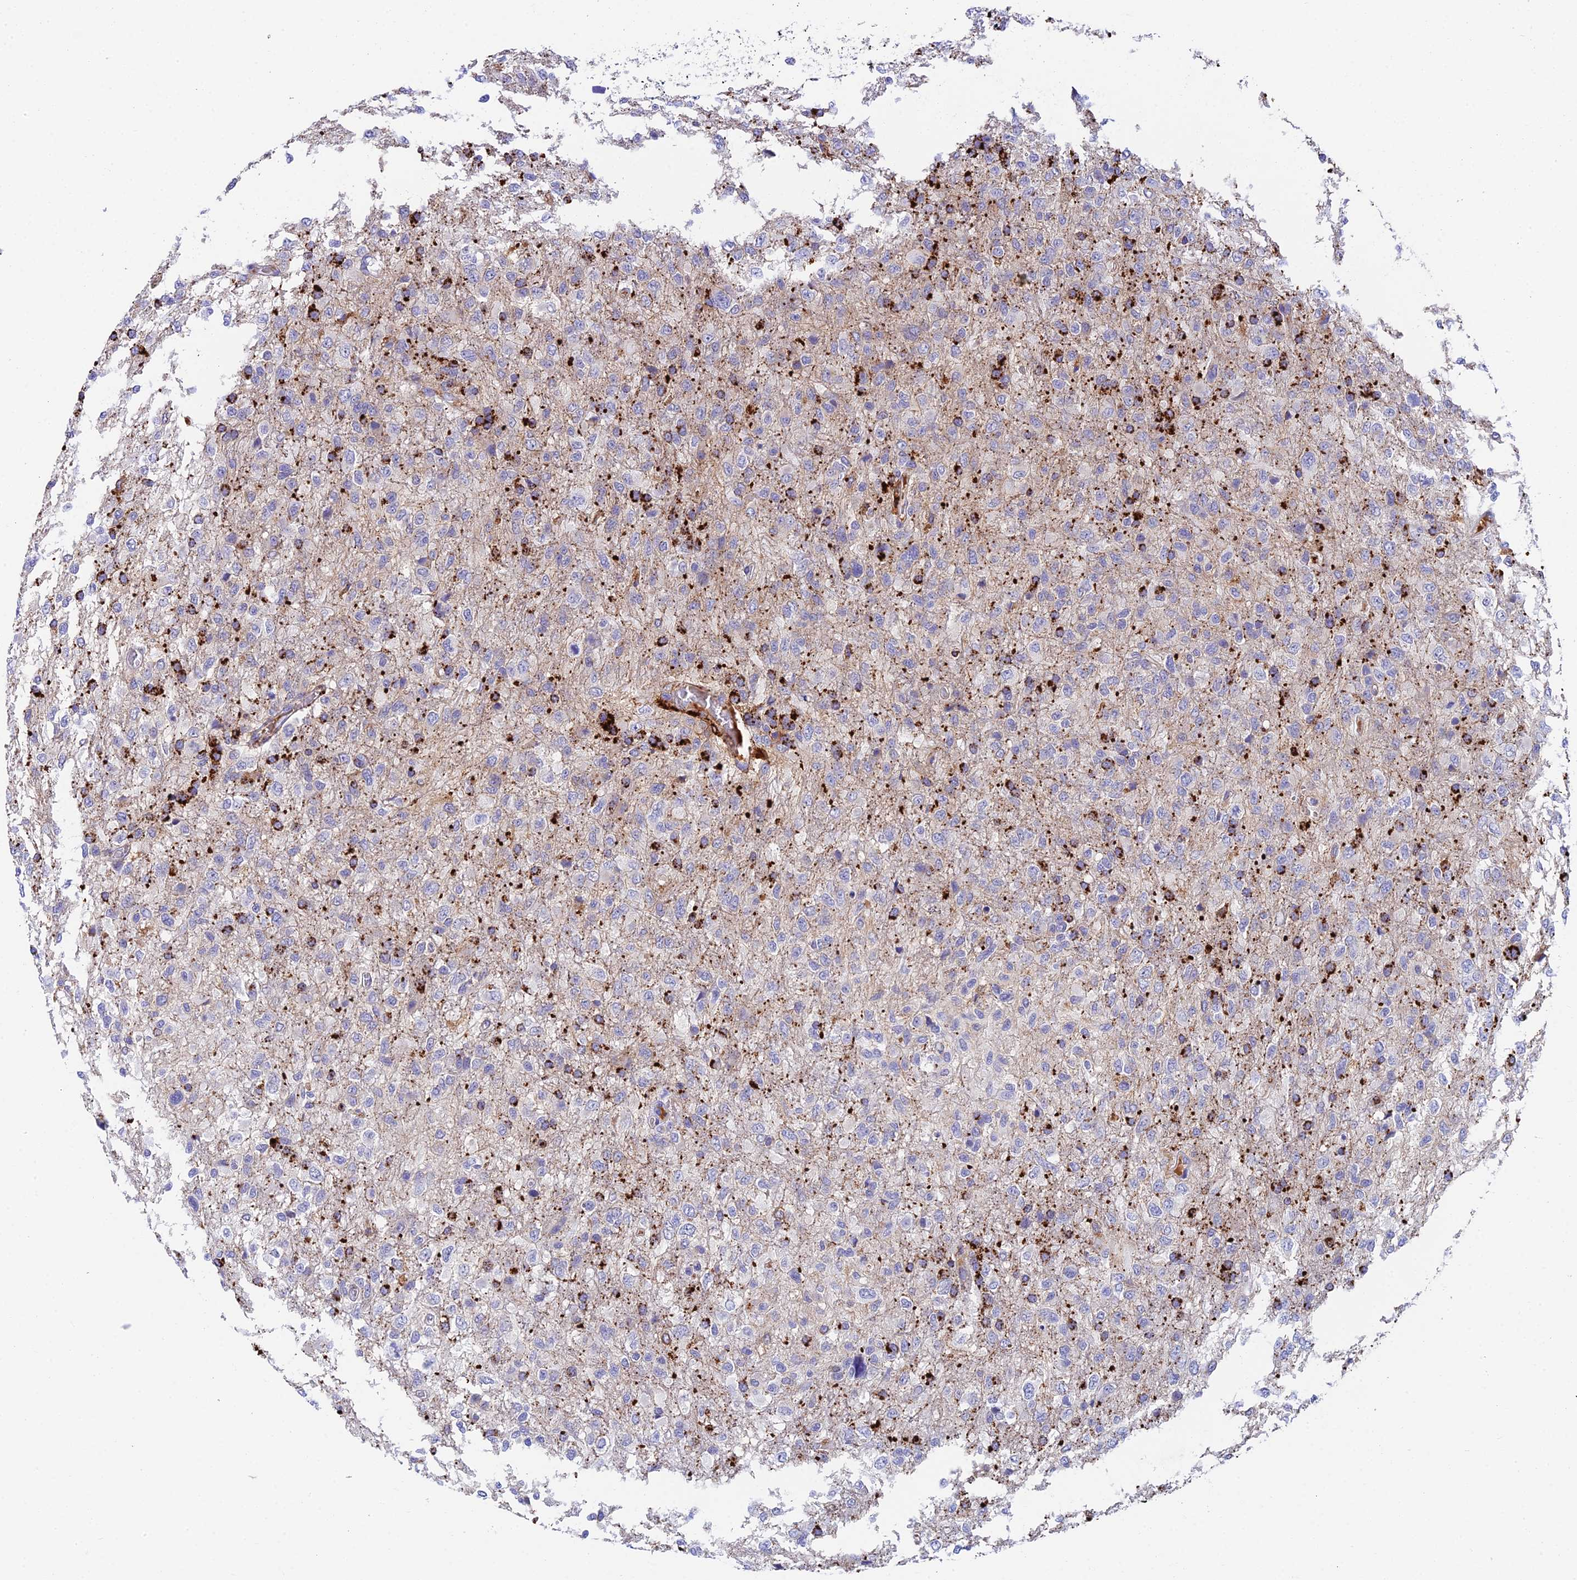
{"staining": {"intensity": "strong", "quantity": "25%-75%", "location": "cytoplasmic/membranous"}, "tissue": "glioma", "cell_type": "Tumor cells", "image_type": "cancer", "snomed": [{"axis": "morphology", "description": "Glioma, malignant, High grade"}, {"axis": "topography", "description": "Brain"}], "caption": "IHC (DAB (3,3'-diaminobenzidine)) staining of malignant glioma (high-grade) displays strong cytoplasmic/membranous protein expression in about 25%-75% of tumor cells. The staining is performed using DAB (3,3'-diaminobenzidine) brown chromogen to label protein expression. The nuclei are counter-stained blue using hematoxylin.", "gene": "ADAMTS13", "patient": {"sex": "female", "age": 74}}